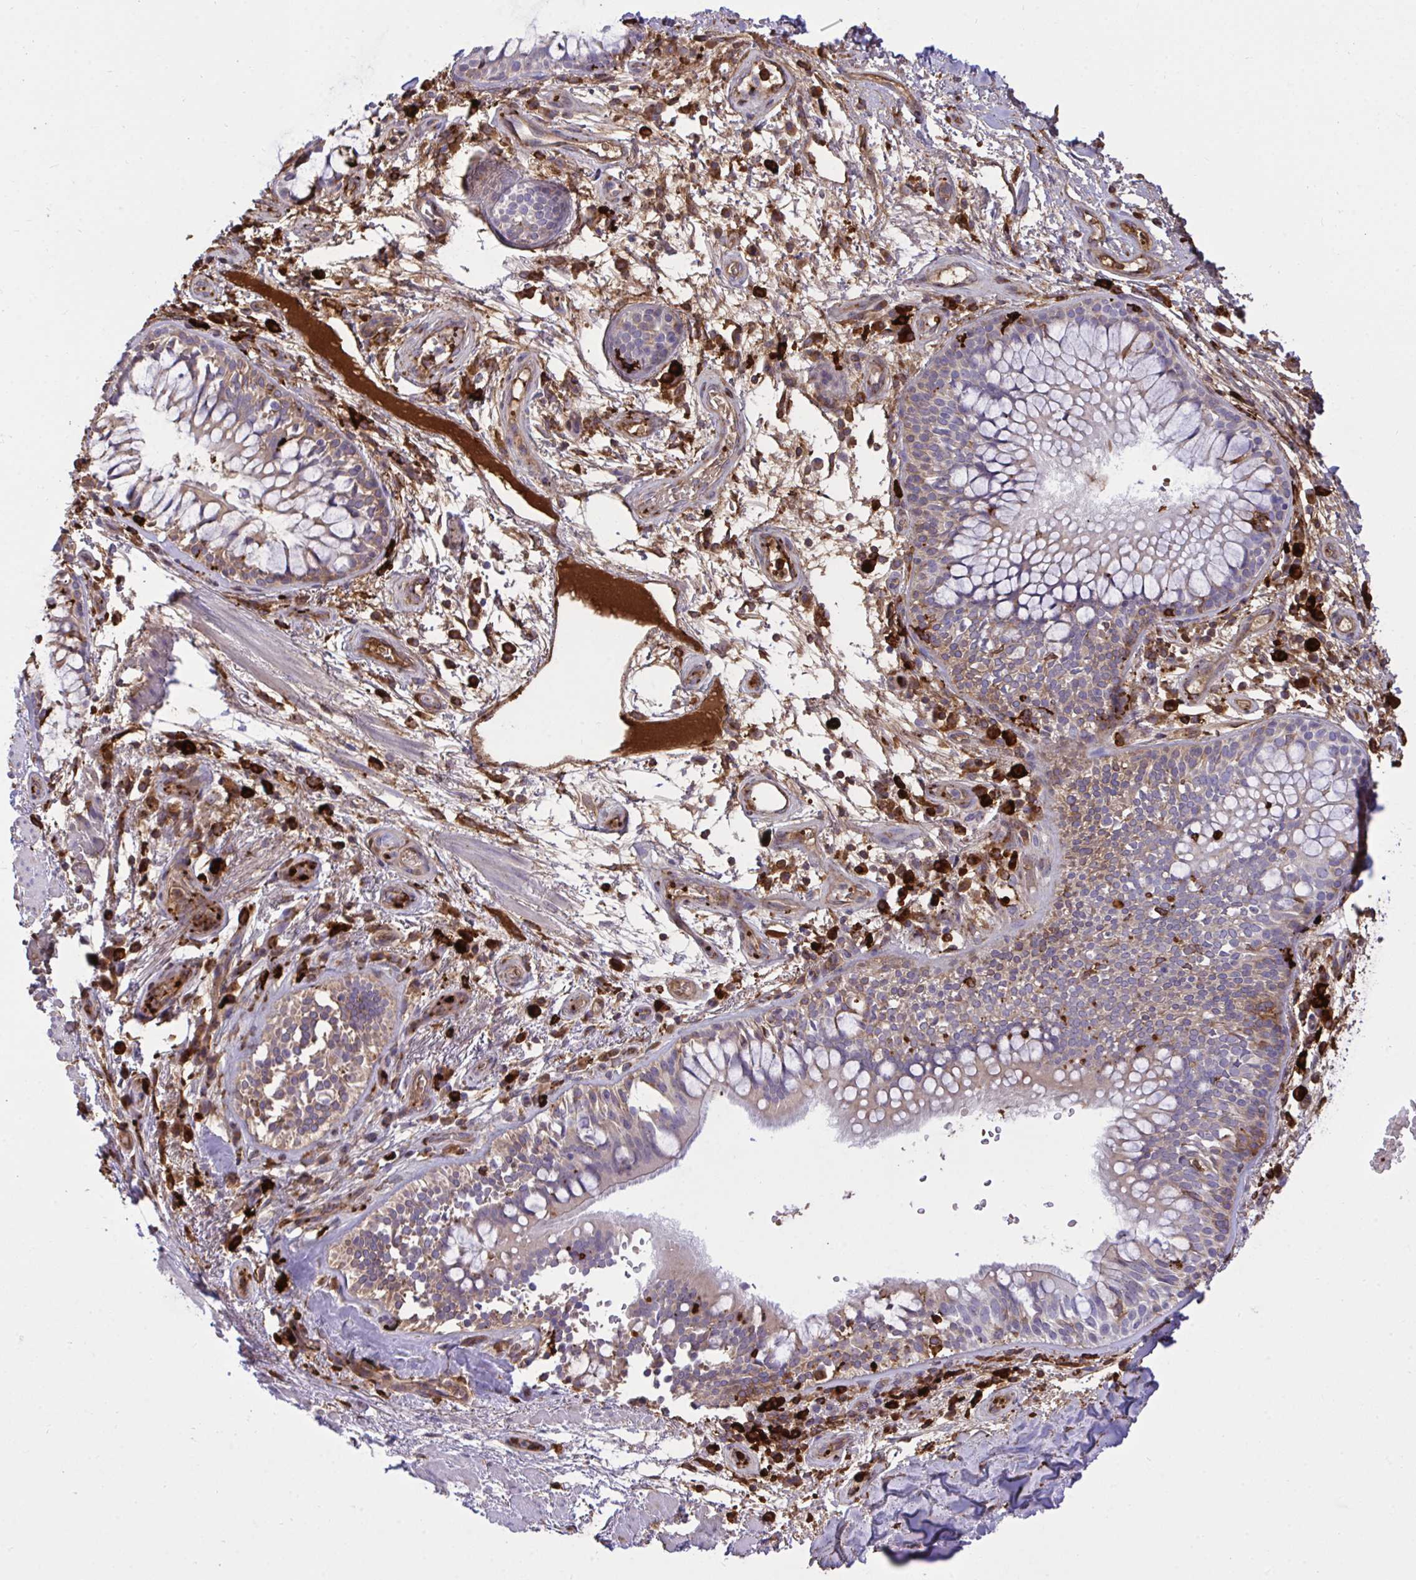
{"staining": {"intensity": "moderate", "quantity": ">75%", "location": "cytoplasmic/membranous"}, "tissue": "soft tissue", "cell_type": "Fibroblasts", "image_type": "normal", "snomed": [{"axis": "morphology", "description": "Normal tissue, NOS"}, {"axis": "topography", "description": "Cartilage tissue"}, {"axis": "topography", "description": "Bronchus"}], "caption": "High-magnification brightfield microscopy of unremarkable soft tissue stained with DAB (3,3'-diaminobenzidine) (brown) and counterstained with hematoxylin (blue). fibroblasts exhibit moderate cytoplasmic/membranous staining is identified in about>75% of cells.", "gene": "F2", "patient": {"sex": "male", "age": 64}}